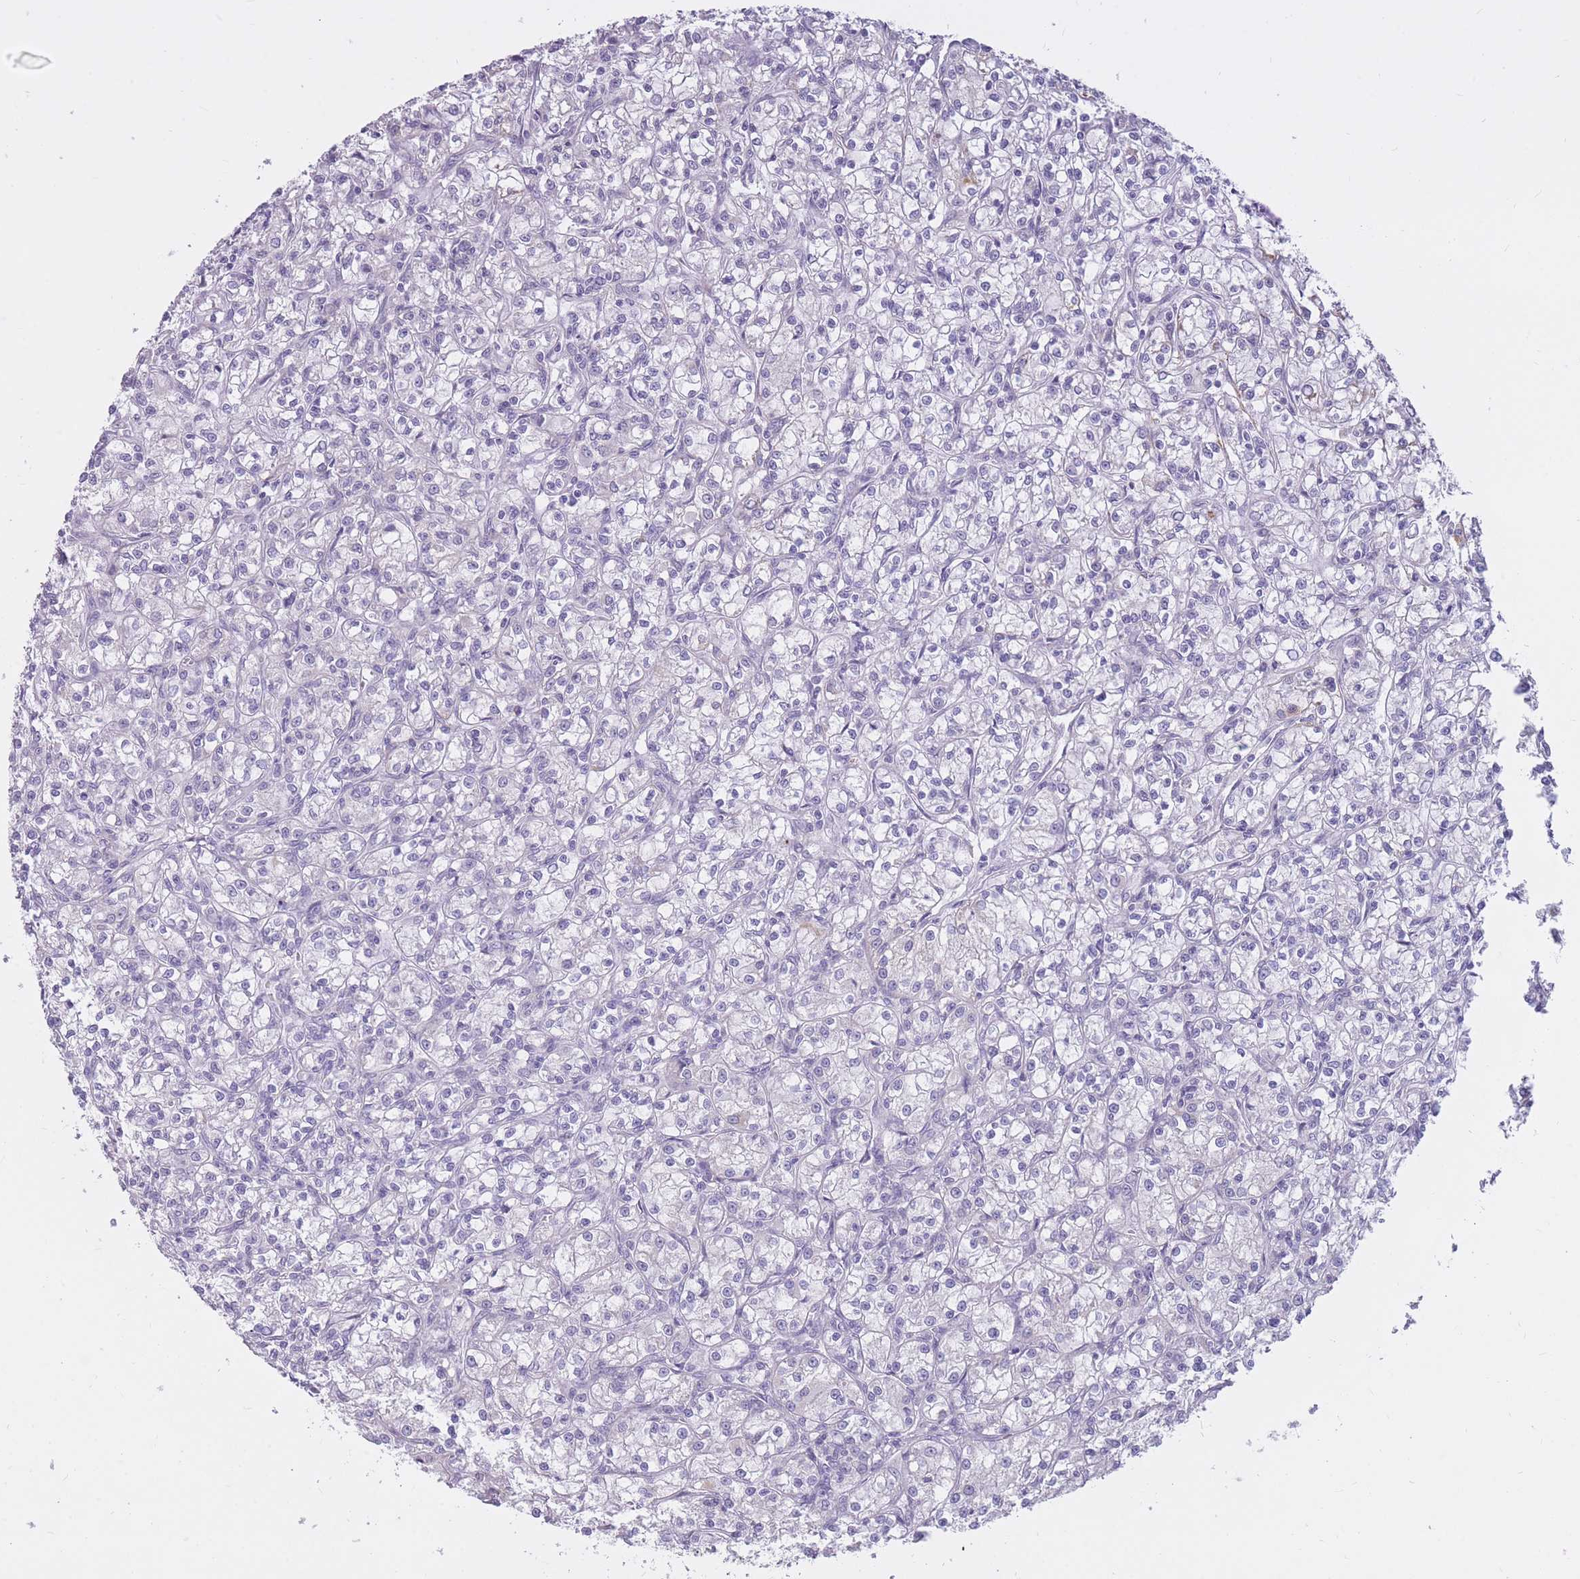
{"staining": {"intensity": "negative", "quantity": "none", "location": "none"}, "tissue": "renal cancer", "cell_type": "Tumor cells", "image_type": "cancer", "snomed": [{"axis": "morphology", "description": "Adenocarcinoma, NOS"}, {"axis": "topography", "description": "Kidney"}], "caption": "Immunohistochemistry (IHC) of renal cancer demonstrates no staining in tumor cells.", "gene": "RNF170", "patient": {"sex": "female", "age": 59}}